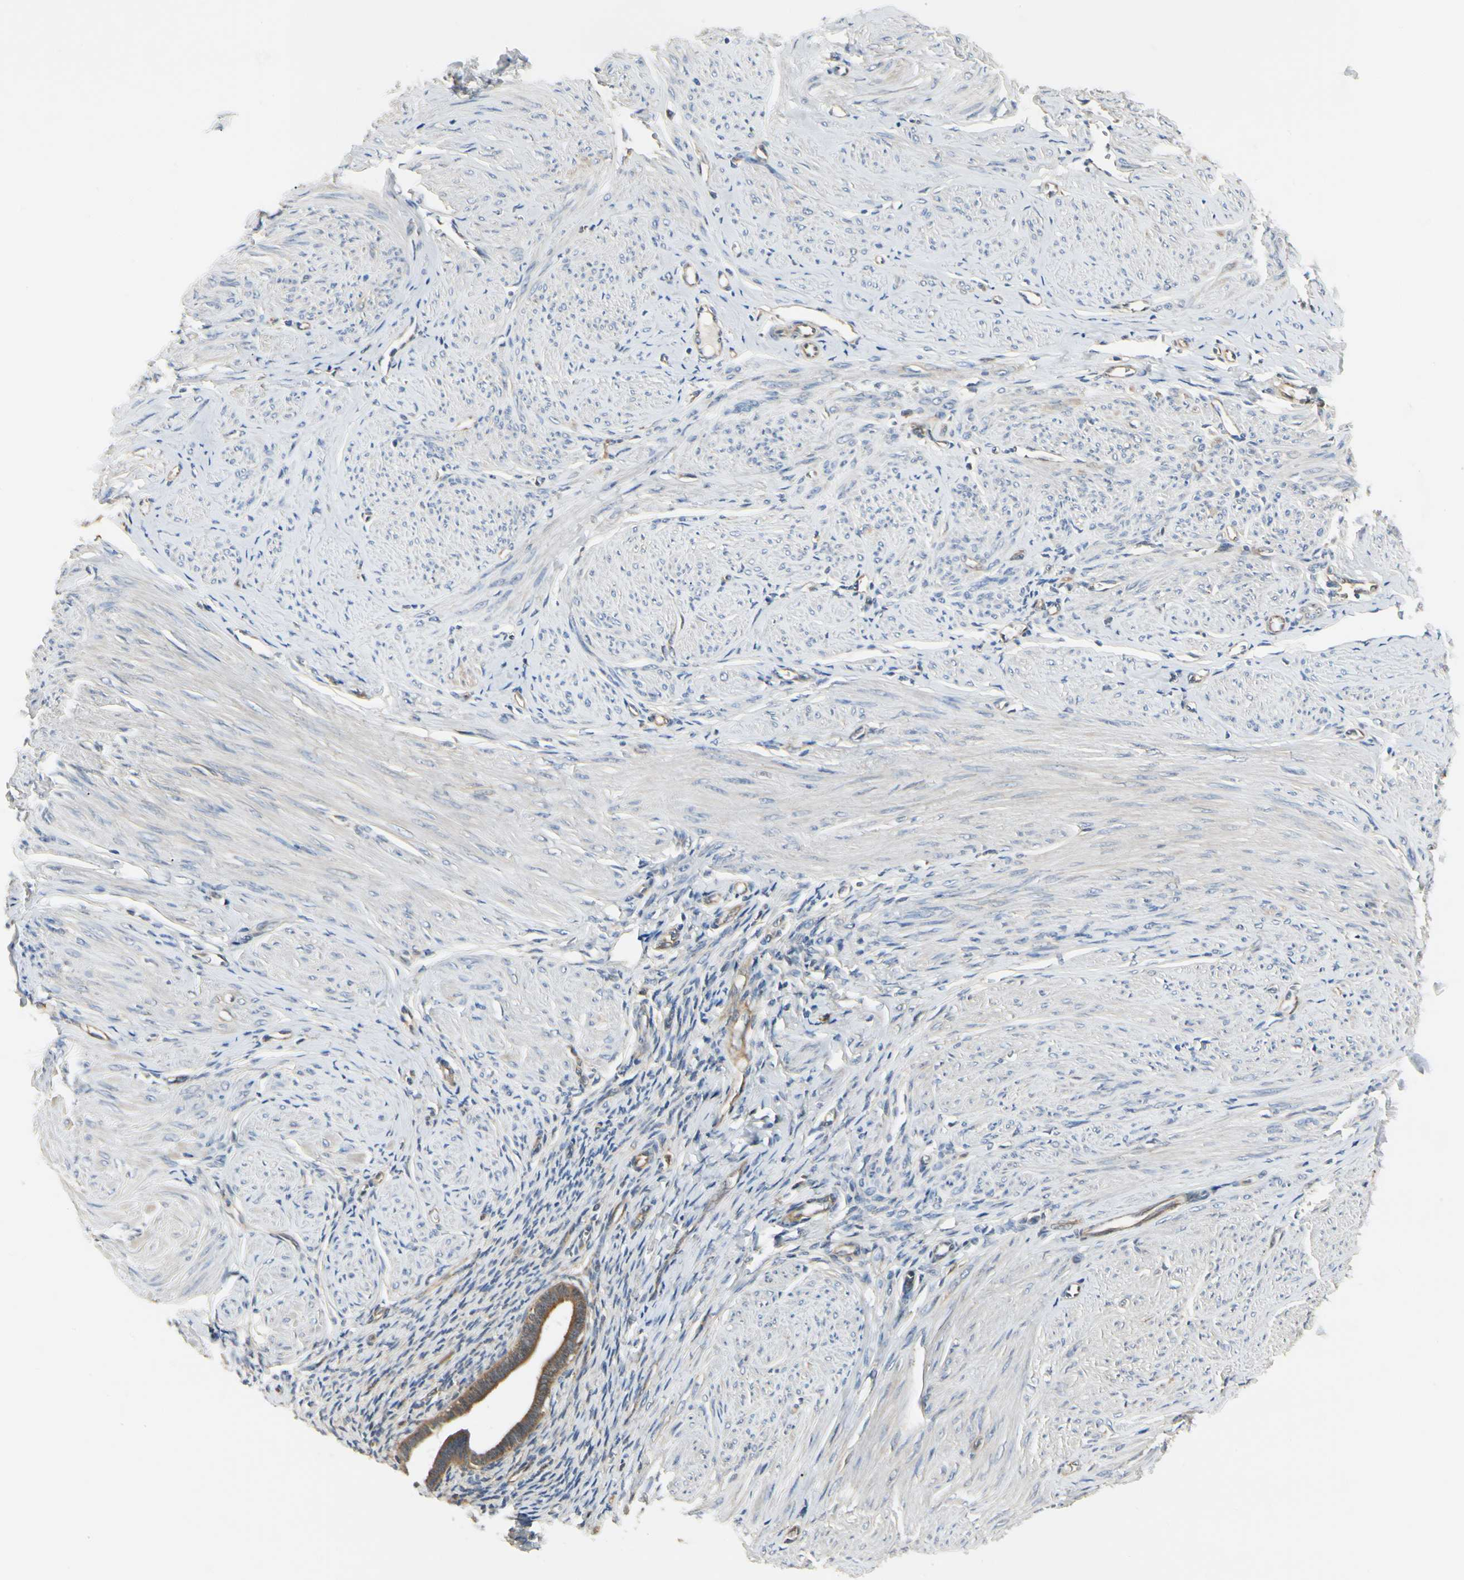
{"staining": {"intensity": "weak", "quantity": "<25%", "location": "cytoplasmic/membranous"}, "tissue": "smooth muscle", "cell_type": "Smooth muscle cells", "image_type": "normal", "snomed": [{"axis": "morphology", "description": "Normal tissue, NOS"}, {"axis": "topography", "description": "Uterus"}], "caption": "DAB (3,3'-diaminobenzidine) immunohistochemical staining of benign smooth muscle demonstrates no significant expression in smooth muscle cells. (DAB immunohistochemistry visualized using brightfield microscopy, high magnification).", "gene": "NME1", "patient": {"sex": "female", "age": 45}}